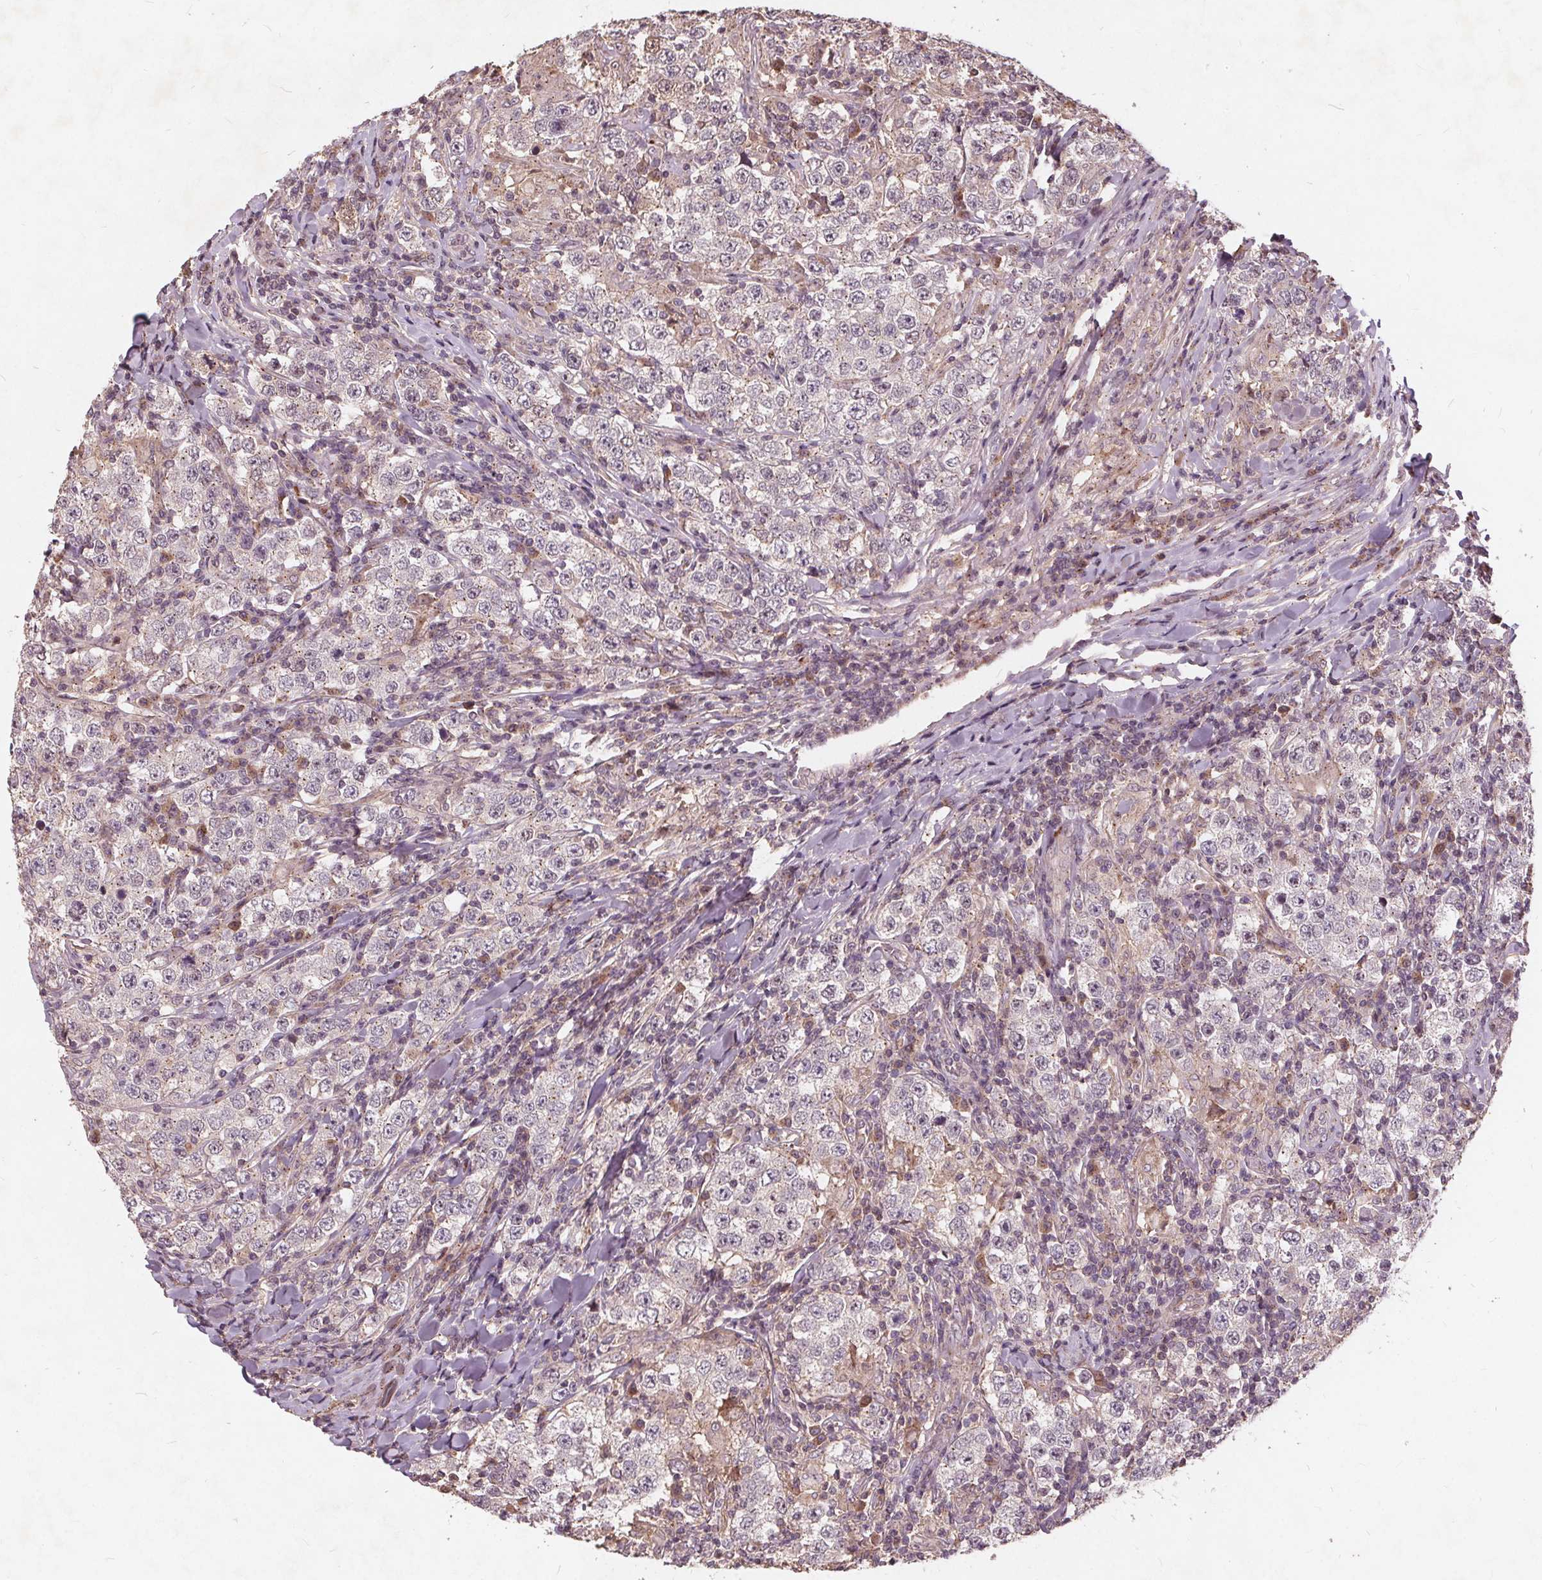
{"staining": {"intensity": "negative", "quantity": "none", "location": "none"}, "tissue": "testis cancer", "cell_type": "Tumor cells", "image_type": "cancer", "snomed": [{"axis": "morphology", "description": "Seminoma, NOS"}, {"axis": "morphology", "description": "Carcinoma, Embryonal, NOS"}, {"axis": "topography", "description": "Testis"}], "caption": "Immunohistochemistry of human testis seminoma displays no positivity in tumor cells.", "gene": "CSNK1G2", "patient": {"sex": "male", "age": 41}}